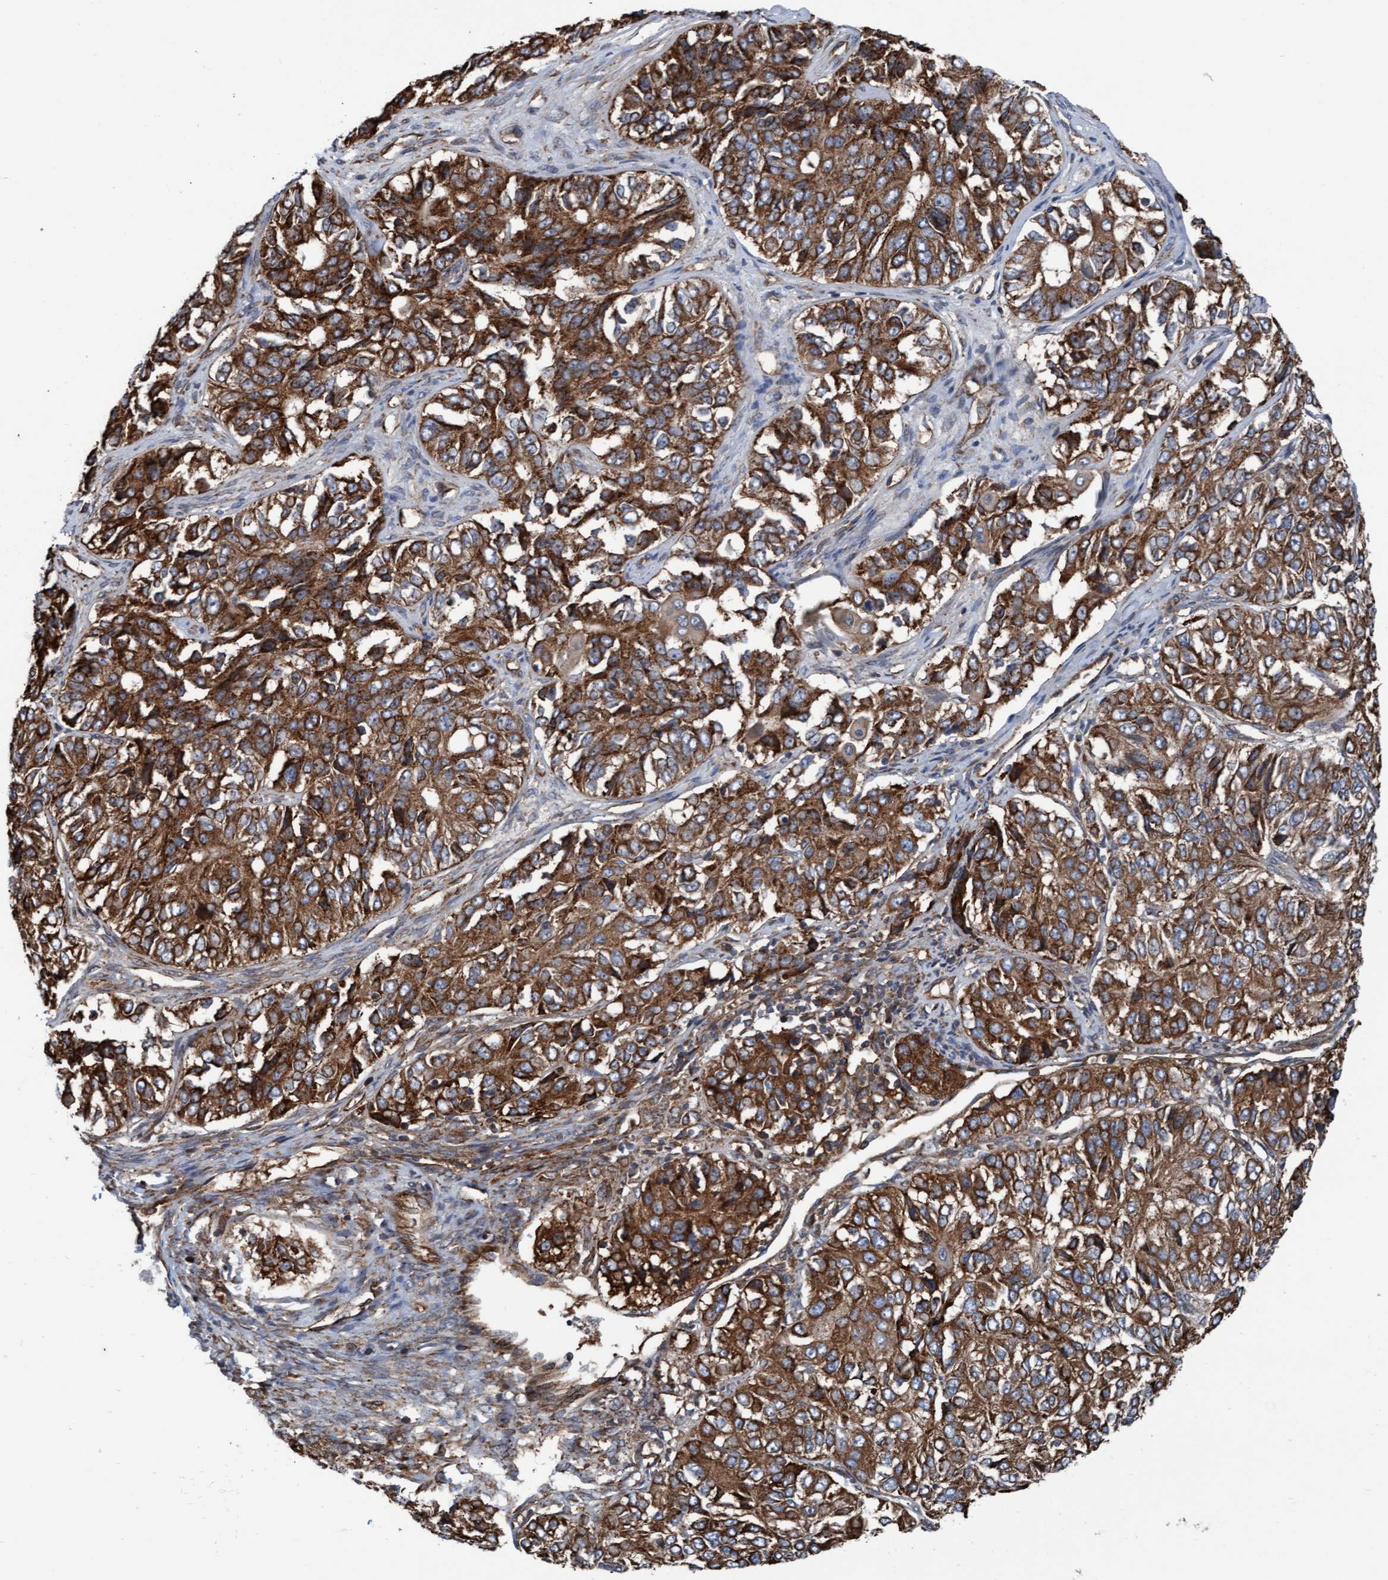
{"staining": {"intensity": "strong", "quantity": ">75%", "location": "cytoplasmic/membranous"}, "tissue": "ovarian cancer", "cell_type": "Tumor cells", "image_type": "cancer", "snomed": [{"axis": "morphology", "description": "Carcinoma, endometroid"}, {"axis": "topography", "description": "Ovary"}], "caption": "Tumor cells reveal high levels of strong cytoplasmic/membranous expression in approximately >75% of cells in ovarian endometroid carcinoma.", "gene": "RAP1GAP2", "patient": {"sex": "female", "age": 51}}